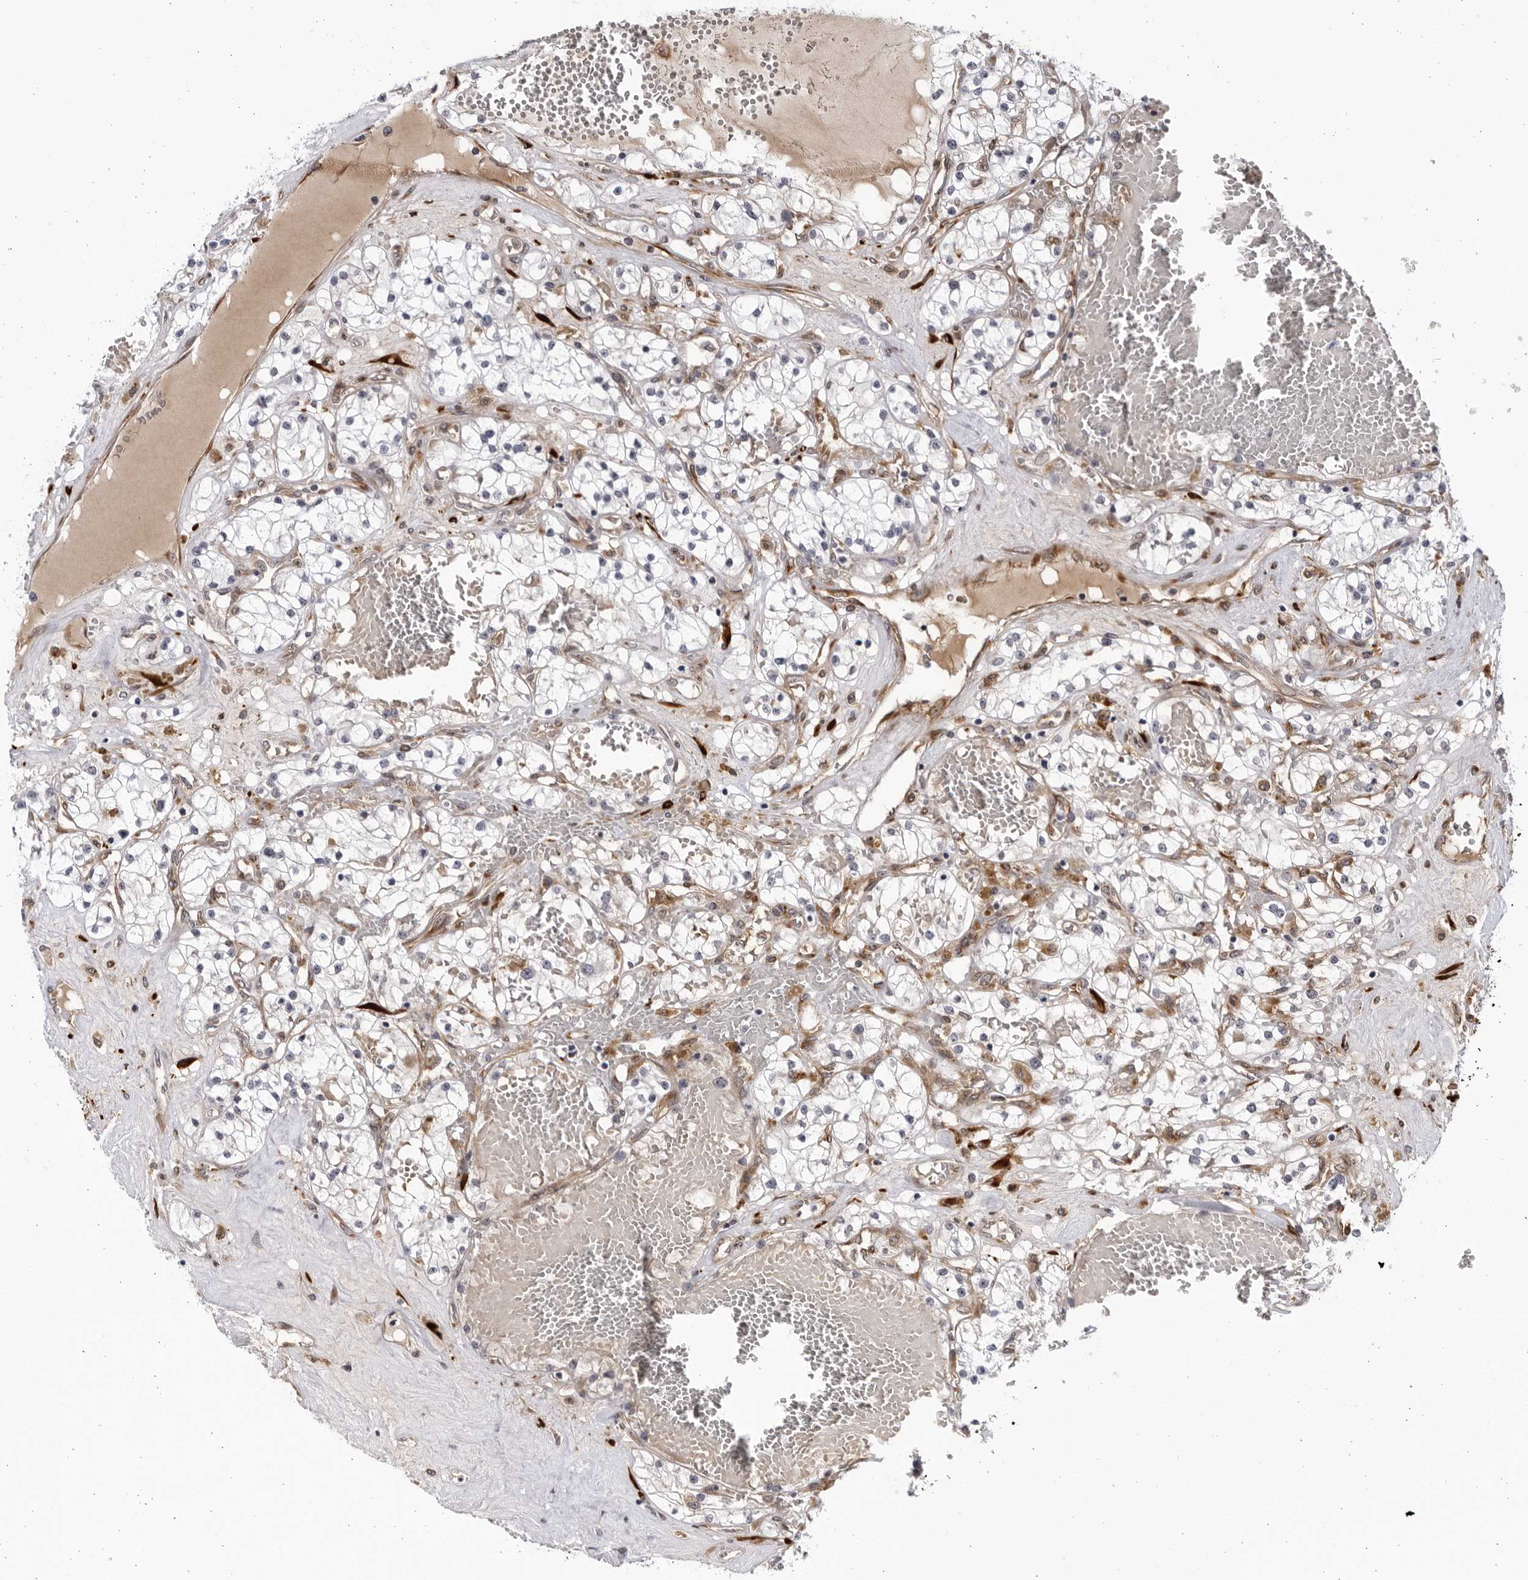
{"staining": {"intensity": "negative", "quantity": "none", "location": "none"}, "tissue": "renal cancer", "cell_type": "Tumor cells", "image_type": "cancer", "snomed": [{"axis": "morphology", "description": "Normal tissue, NOS"}, {"axis": "morphology", "description": "Adenocarcinoma, NOS"}, {"axis": "topography", "description": "Kidney"}], "caption": "This histopathology image is of renal cancer (adenocarcinoma) stained with immunohistochemistry (IHC) to label a protein in brown with the nuclei are counter-stained blue. There is no expression in tumor cells.", "gene": "BMP2K", "patient": {"sex": "male", "age": 68}}